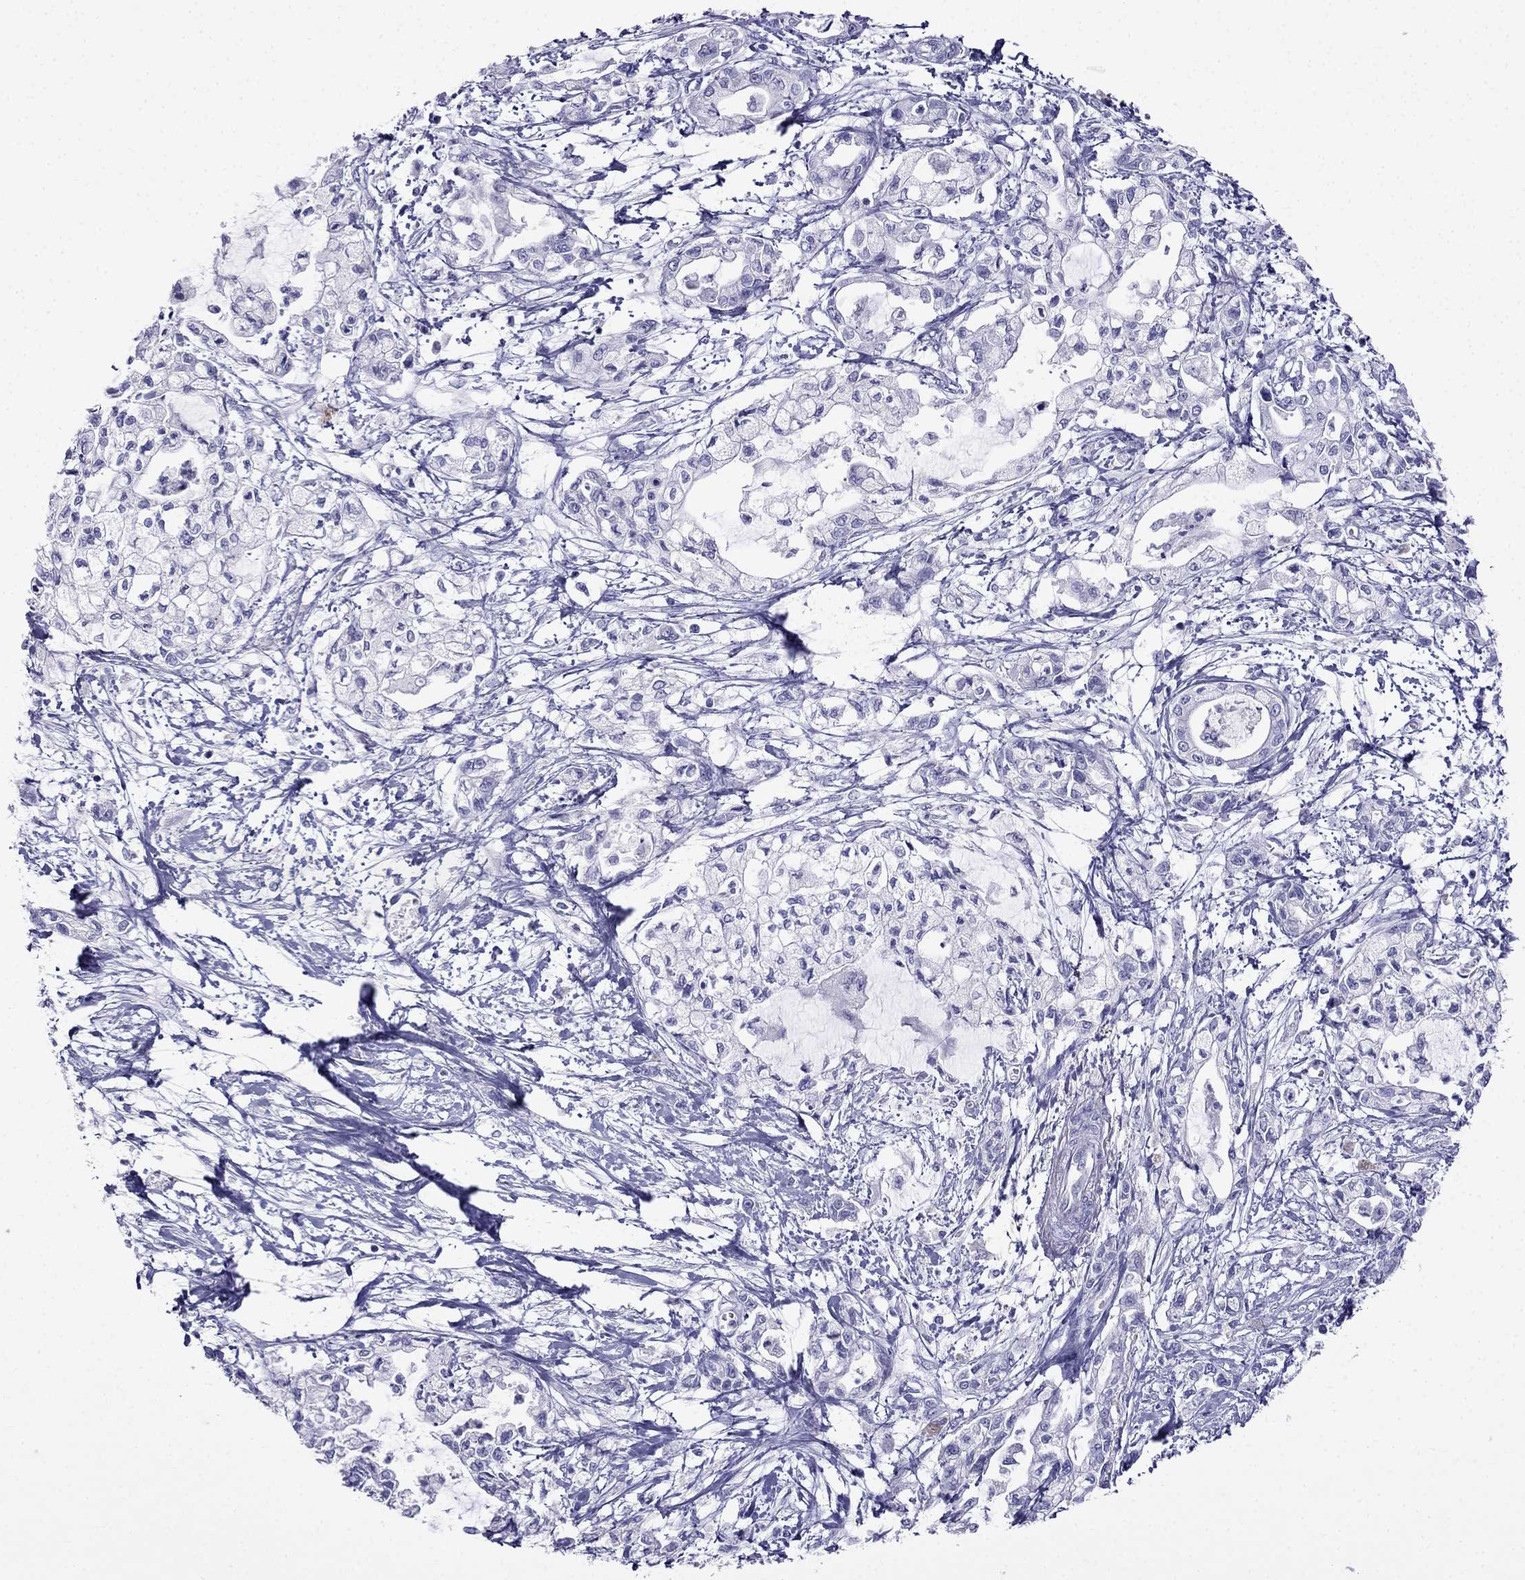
{"staining": {"intensity": "negative", "quantity": "none", "location": "none"}, "tissue": "pancreatic cancer", "cell_type": "Tumor cells", "image_type": "cancer", "snomed": [{"axis": "morphology", "description": "Adenocarcinoma, NOS"}, {"axis": "topography", "description": "Pancreas"}], "caption": "Immunohistochemical staining of human pancreatic adenocarcinoma exhibits no significant expression in tumor cells.", "gene": "PATE1", "patient": {"sex": "male", "age": 54}}